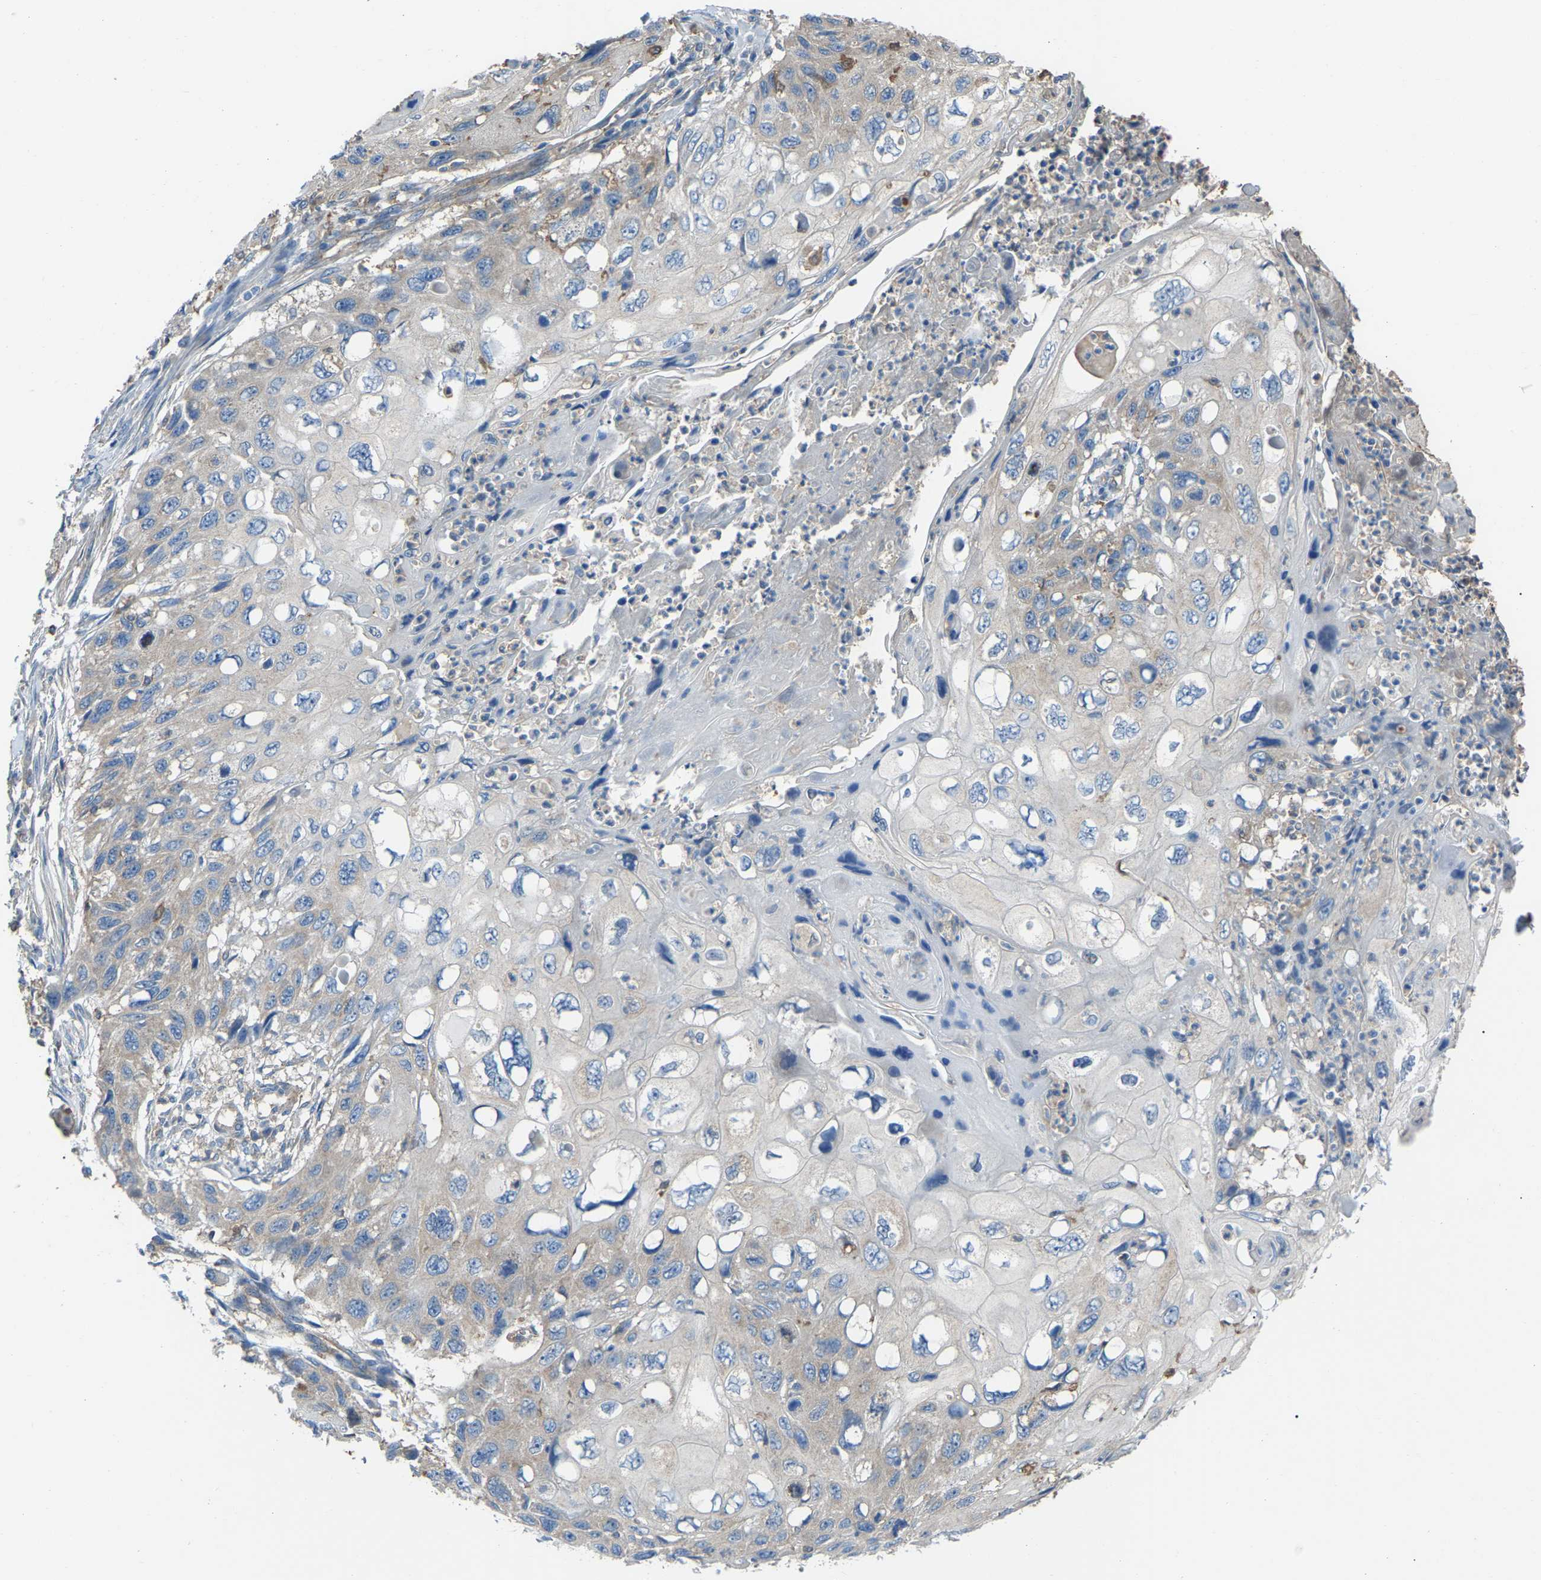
{"staining": {"intensity": "weak", "quantity": "<25%", "location": "cytoplasmic/membranous"}, "tissue": "cervical cancer", "cell_type": "Tumor cells", "image_type": "cancer", "snomed": [{"axis": "morphology", "description": "Squamous cell carcinoma, NOS"}, {"axis": "topography", "description": "Cervix"}], "caption": "Cervical cancer stained for a protein using immunohistochemistry shows no staining tumor cells.", "gene": "AIMP1", "patient": {"sex": "female", "age": 70}}